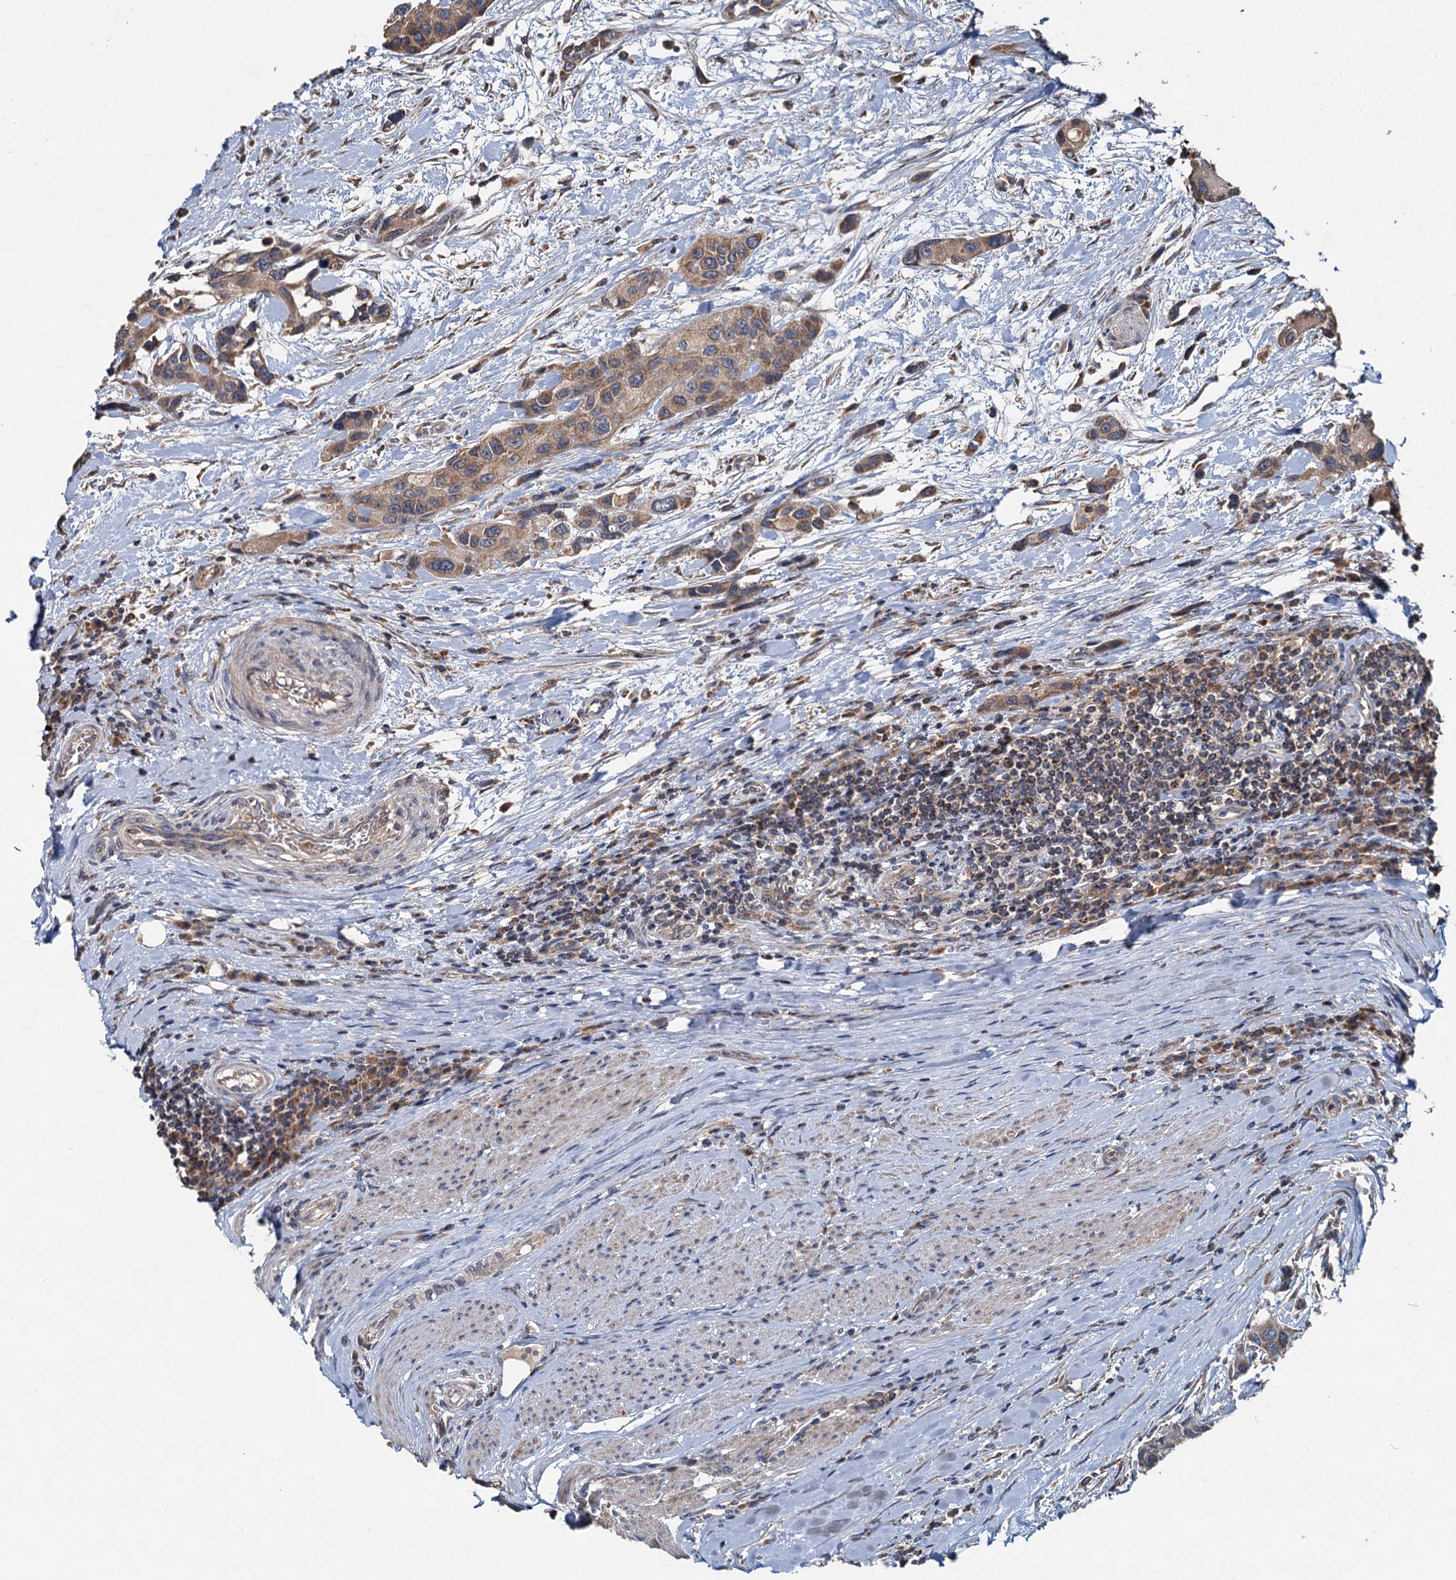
{"staining": {"intensity": "moderate", "quantity": ">75%", "location": "cytoplasmic/membranous"}, "tissue": "urothelial cancer", "cell_type": "Tumor cells", "image_type": "cancer", "snomed": [{"axis": "morphology", "description": "Normal tissue, NOS"}, {"axis": "morphology", "description": "Urothelial carcinoma, High grade"}, {"axis": "topography", "description": "Vascular tissue"}, {"axis": "topography", "description": "Urinary bladder"}], "caption": "Immunohistochemistry (IHC) staining of urothelial carcinoma (high-grade), which shows medium levels of moderate cytoplasmic/membranous expression in approximately >75% of tumor cells indicating moderate cytoplasmic/membranous protein positivity. The staining was performed using DAB (brown) for protein detection and nuclei were counterstained in hematoxylin (blue).", "gene": "OTUB1", "patient": {"sex": "female", "age": 56}}